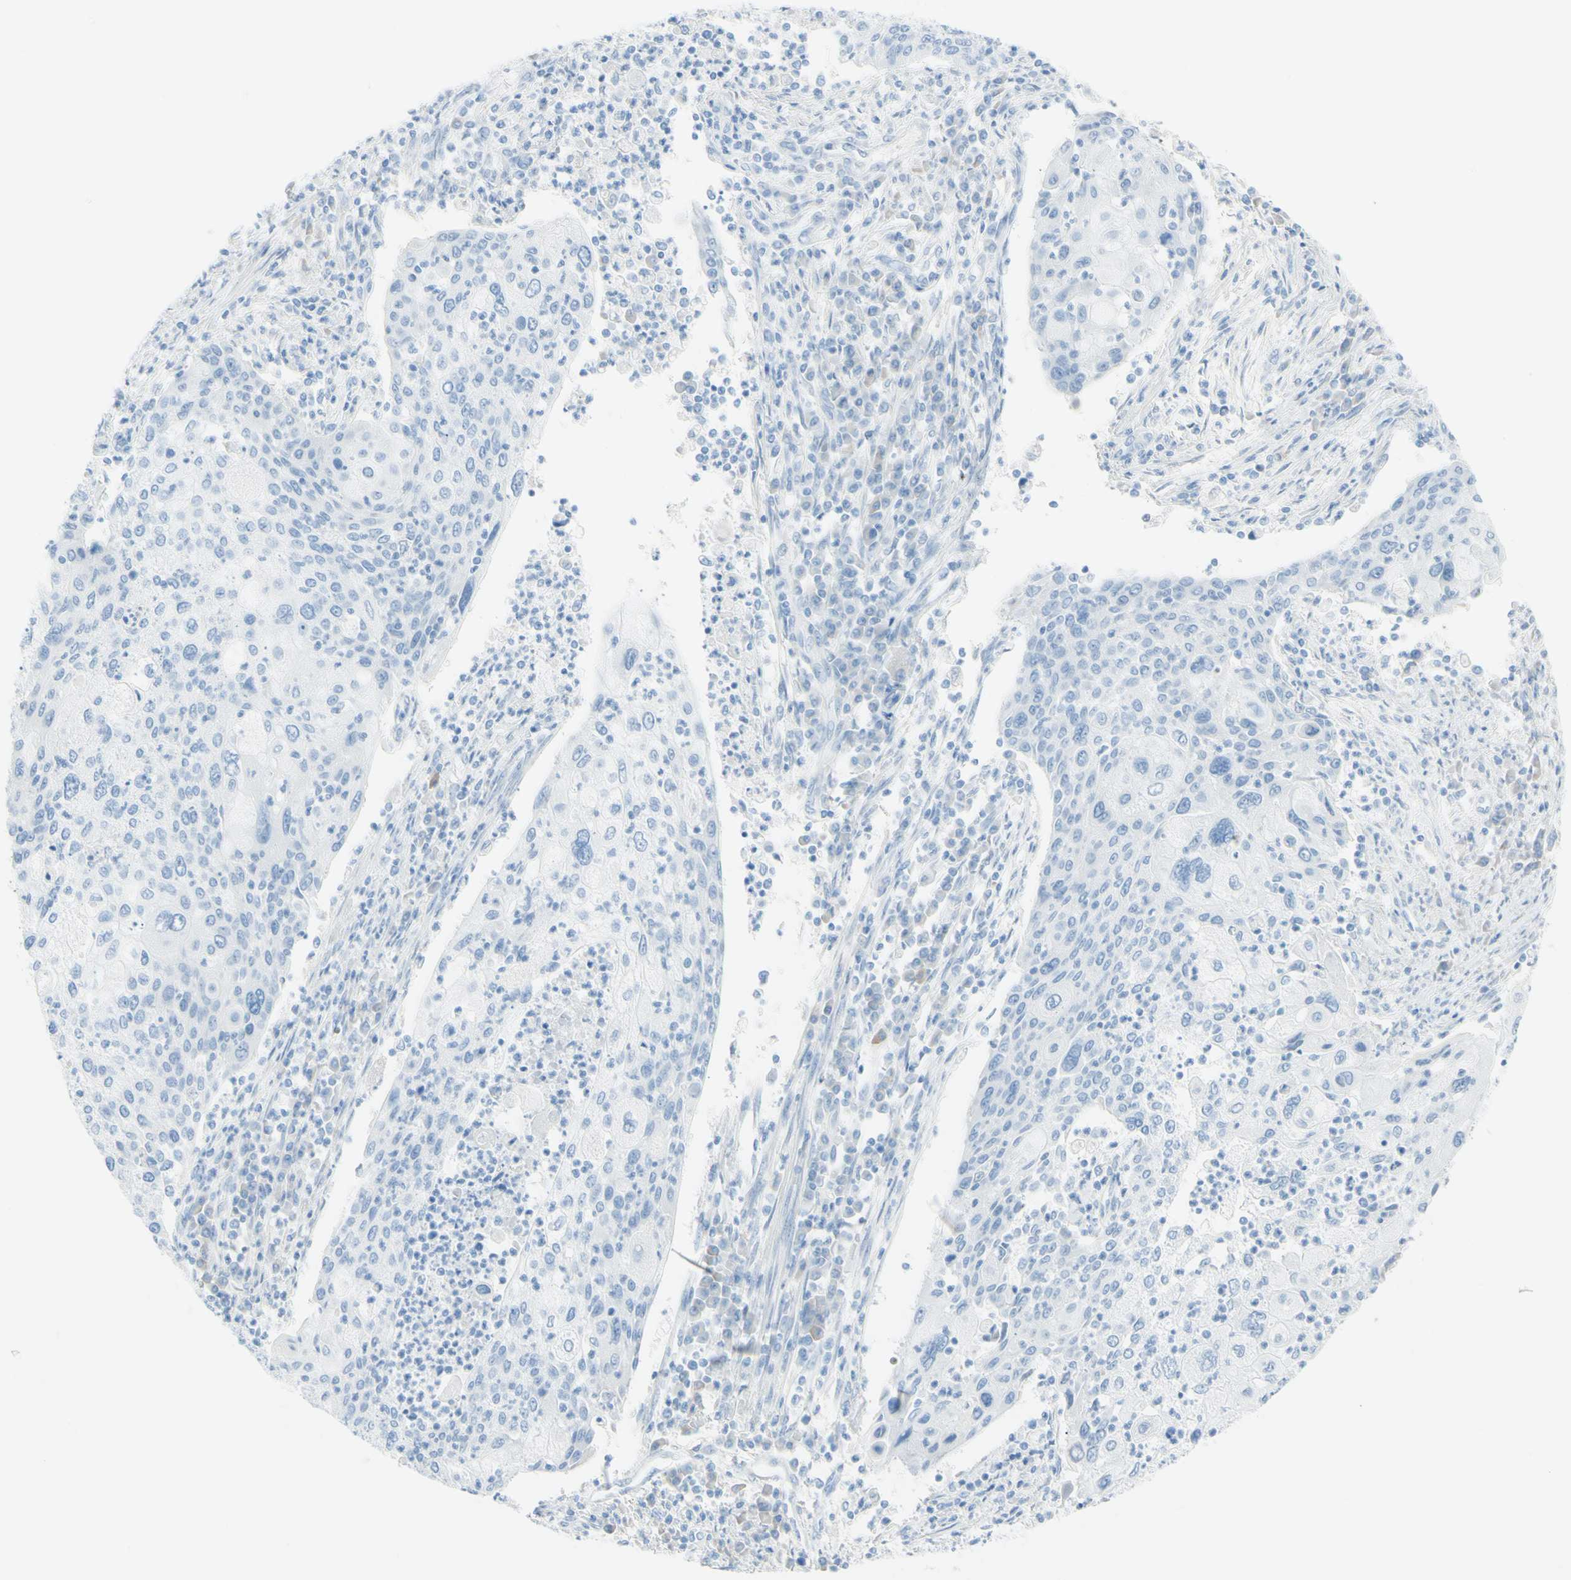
{"staining": {"intensity": "negative", "quantity": "none", "location": "none"}, "tissue": "cervical cancer", "cell_type": "Tumor cells", "image_type": "cancer", "snomed": [{"axis": "morphology", "description": "Squamous cell carcinoma, NOS"}, {"axis": "topography", "description": "Cervix"}], "caption": "Cervical squamous cell carcinoma was stained to show a protein in brown. There is no significant staining in tumor cells.", "gene": "TFPI2", "patient": {"sex": "female", "age": 40}}